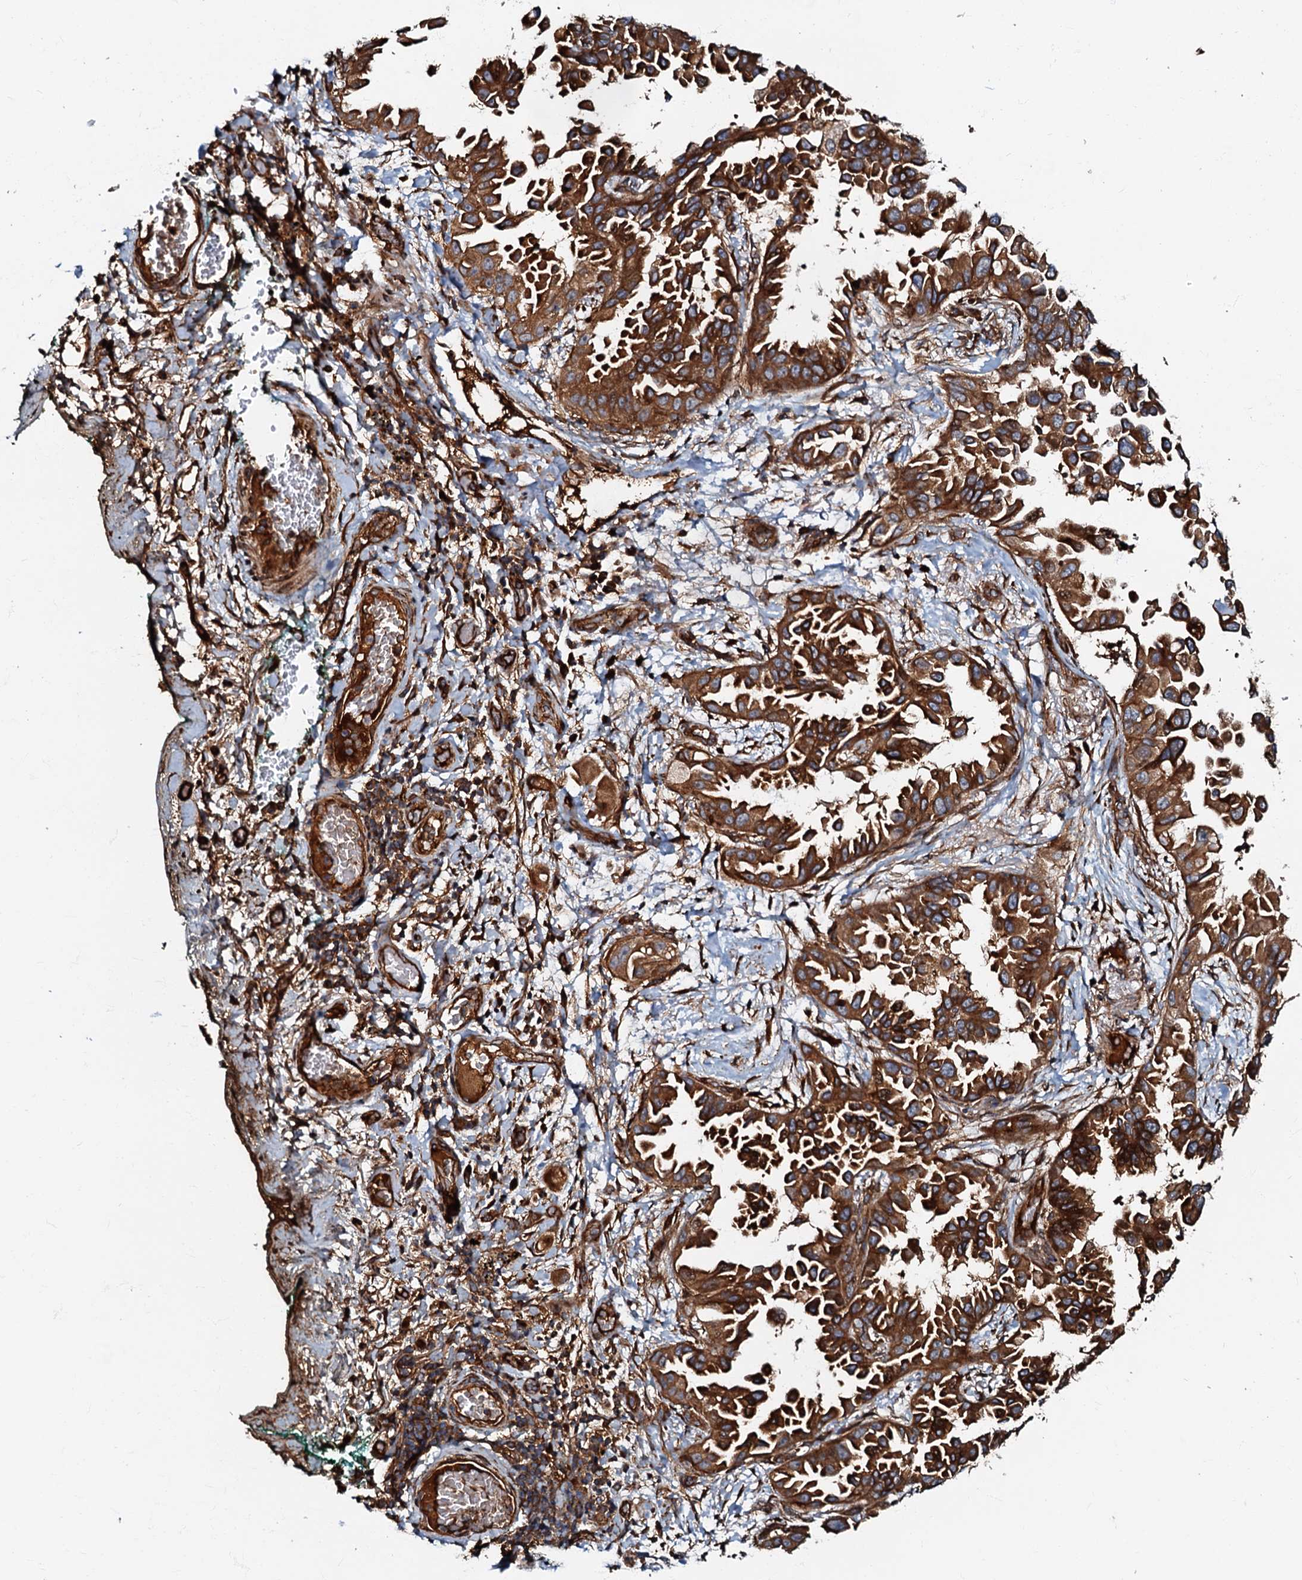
{"staining": {"intensity": "strong", "quantity": ">75%", "location": "cytoplasmic/membranous"}, "tissue": "lung cancer", "cell_type": "Tumor cells", "image_type": "cancer", "snomed": [{"axis": "morphology", "description": "Adenocarcinoma, NOS"}, {"axis": "topography", "description": "Lung"}], "caption": "DAB (3,3'-diaminobenzidine) immunohistochemical staining of human lung cancer displays strong cytoplasmic/membranous protein staining in approximately >75% of tumor cells.", "gene": "BLOC1S6", "patient": {"sex": "female", "age": 67}}